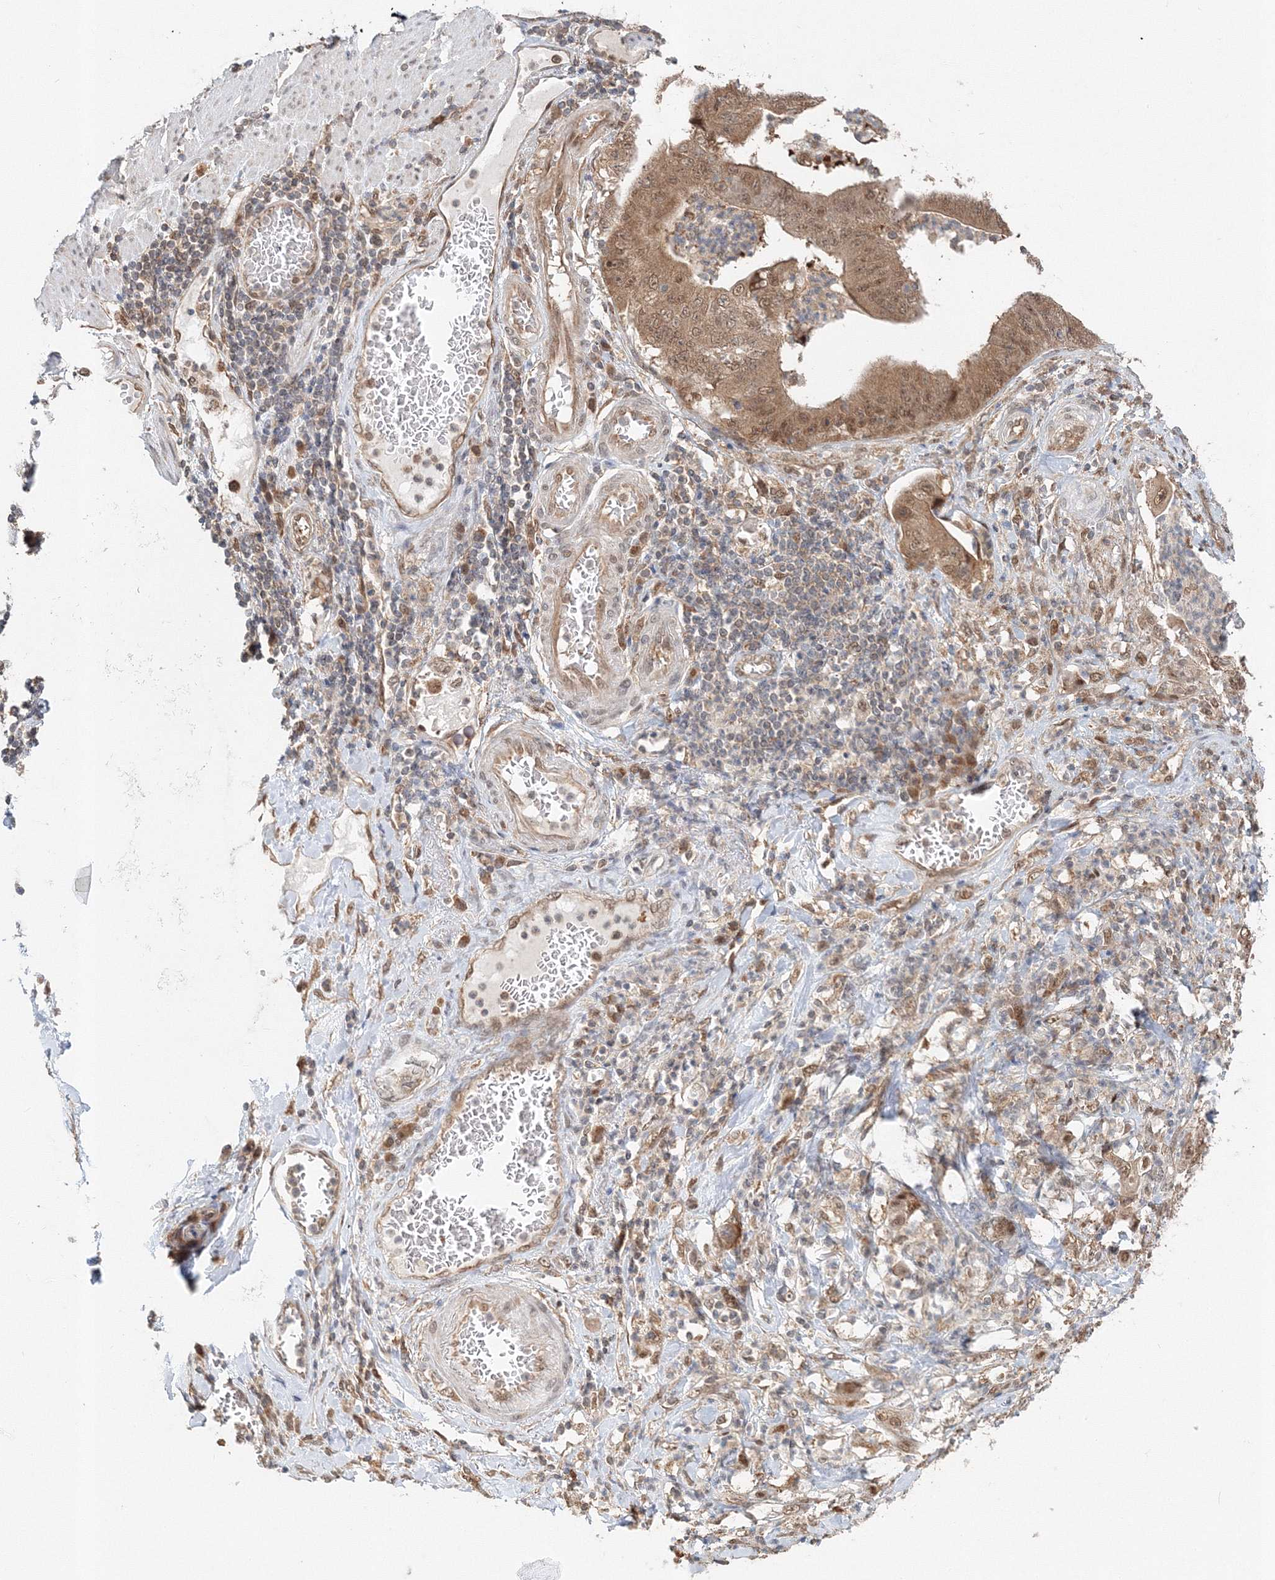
{"staining": {"intensity": "moderate", "quantity": ">75%", "location": "cytoplasmic/membranous,nuclear"}, "tissue": "stomach cancer", "cell_type": "Tumor cells", "image_type": "cancer", "snomed": [{"axis": "morphology", "description": "Adenocarcinoma, NOS"}, {"axis": "topography", "description": "Stomach"}], "caption": "Protein expression analysis of human stomach cancer reveals moderate cytoplasmic/membranous and nuclear positivity in about >75% of tumor cells.", "gene": "PSMD6", "patient": {"sex": "female", "age": 73}}